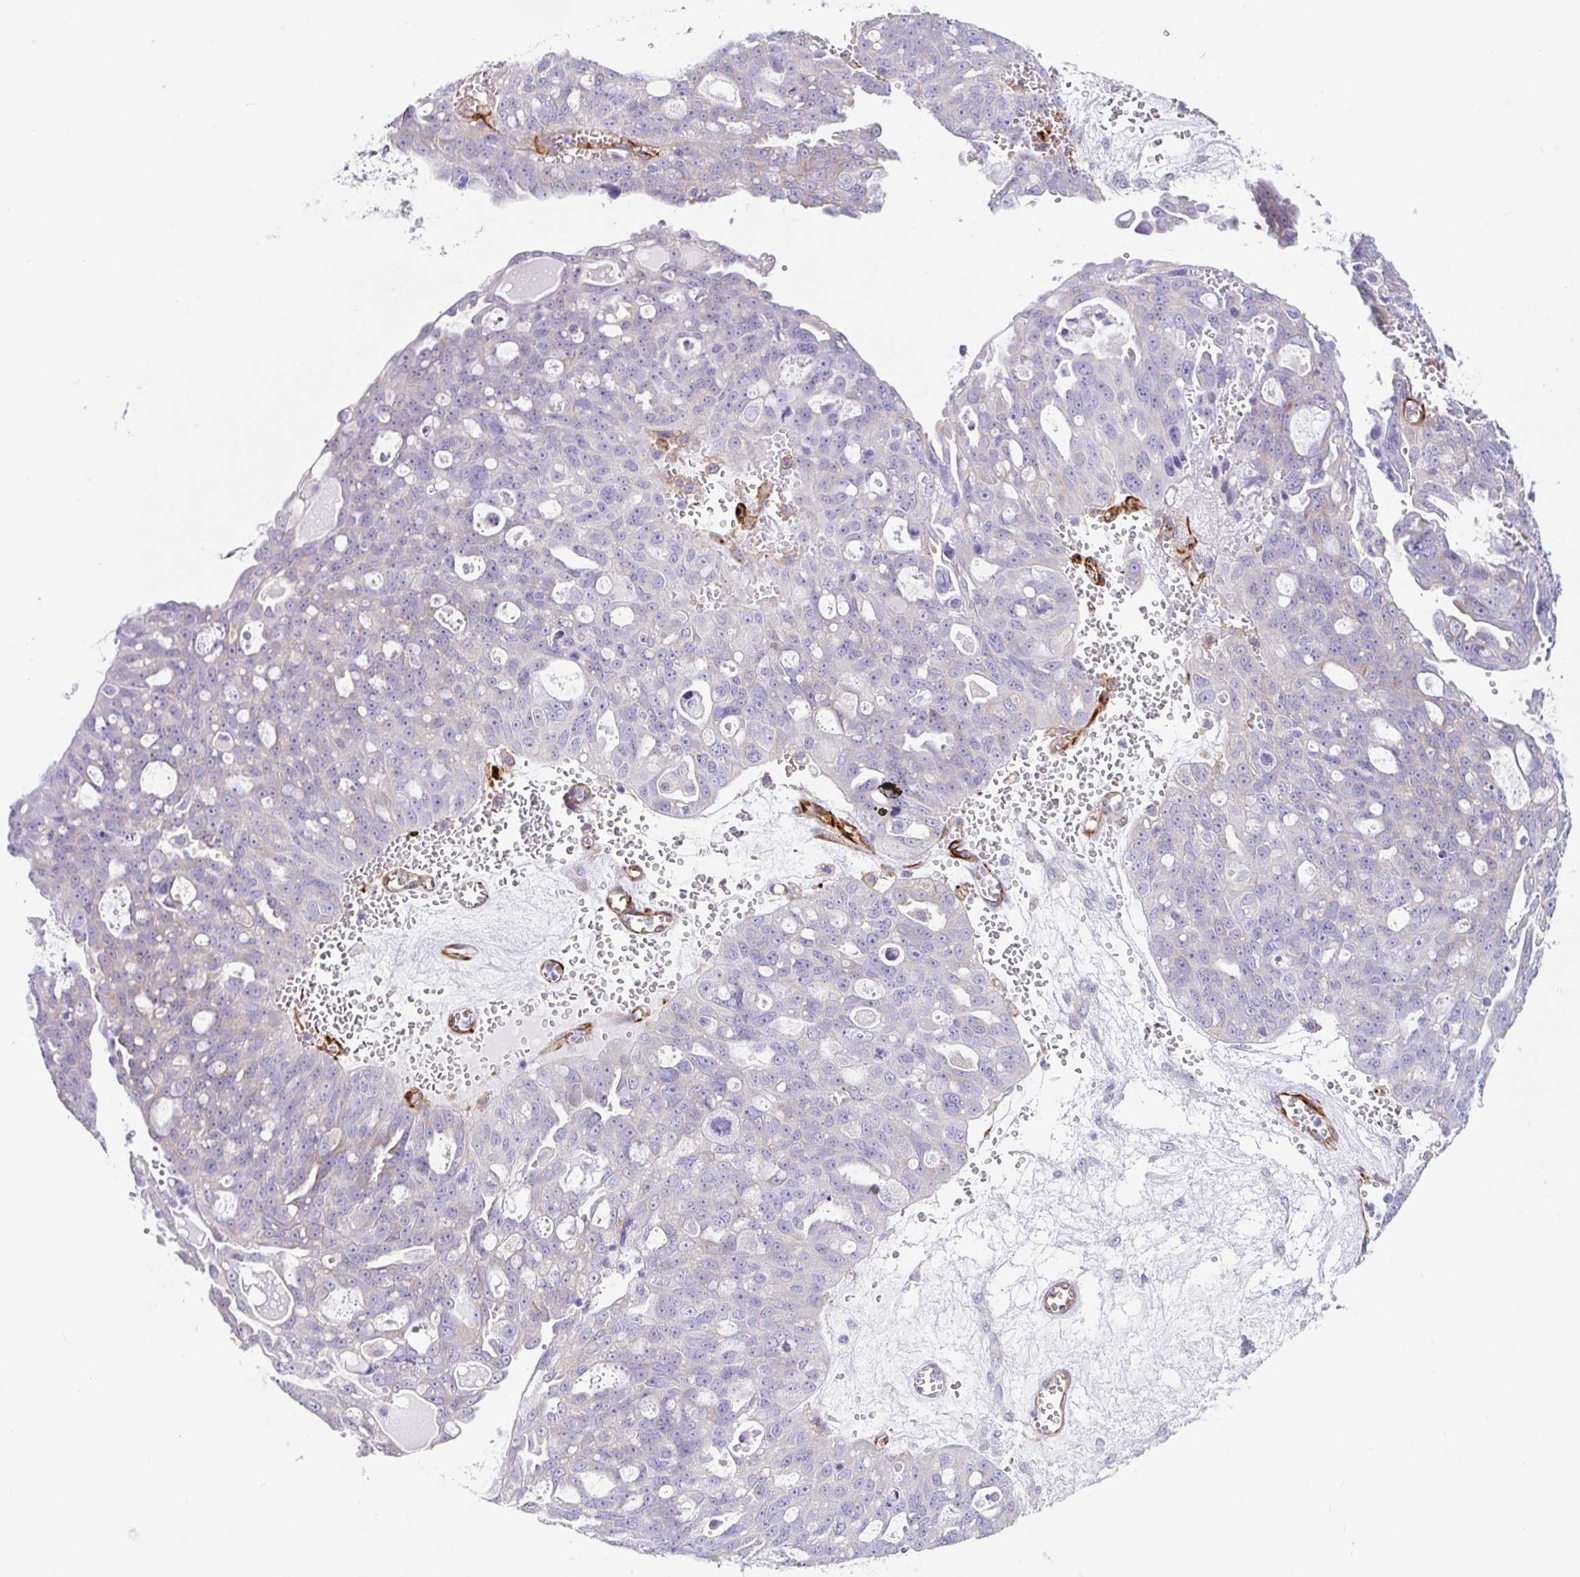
{"staining": {"intensity": "negative", "quantity": "none", "location": "none"}, "tissue": "ovarian cancer", "cell_type": "Tumor cells", "image_type": "cancer", "snomed": [{"axis": "morphology", "description": "Carcinoma, endometroid"}, {"axis": "topography", "description": "Ovary"}], "caption": "Ovarian cancer (endometroid carcinoma) stained for a protein using immunohistochemistry (IHC) displays no staining tumor cells.", "gene": "DOCK1", "patient": {"sex": "female", "age": 70}}